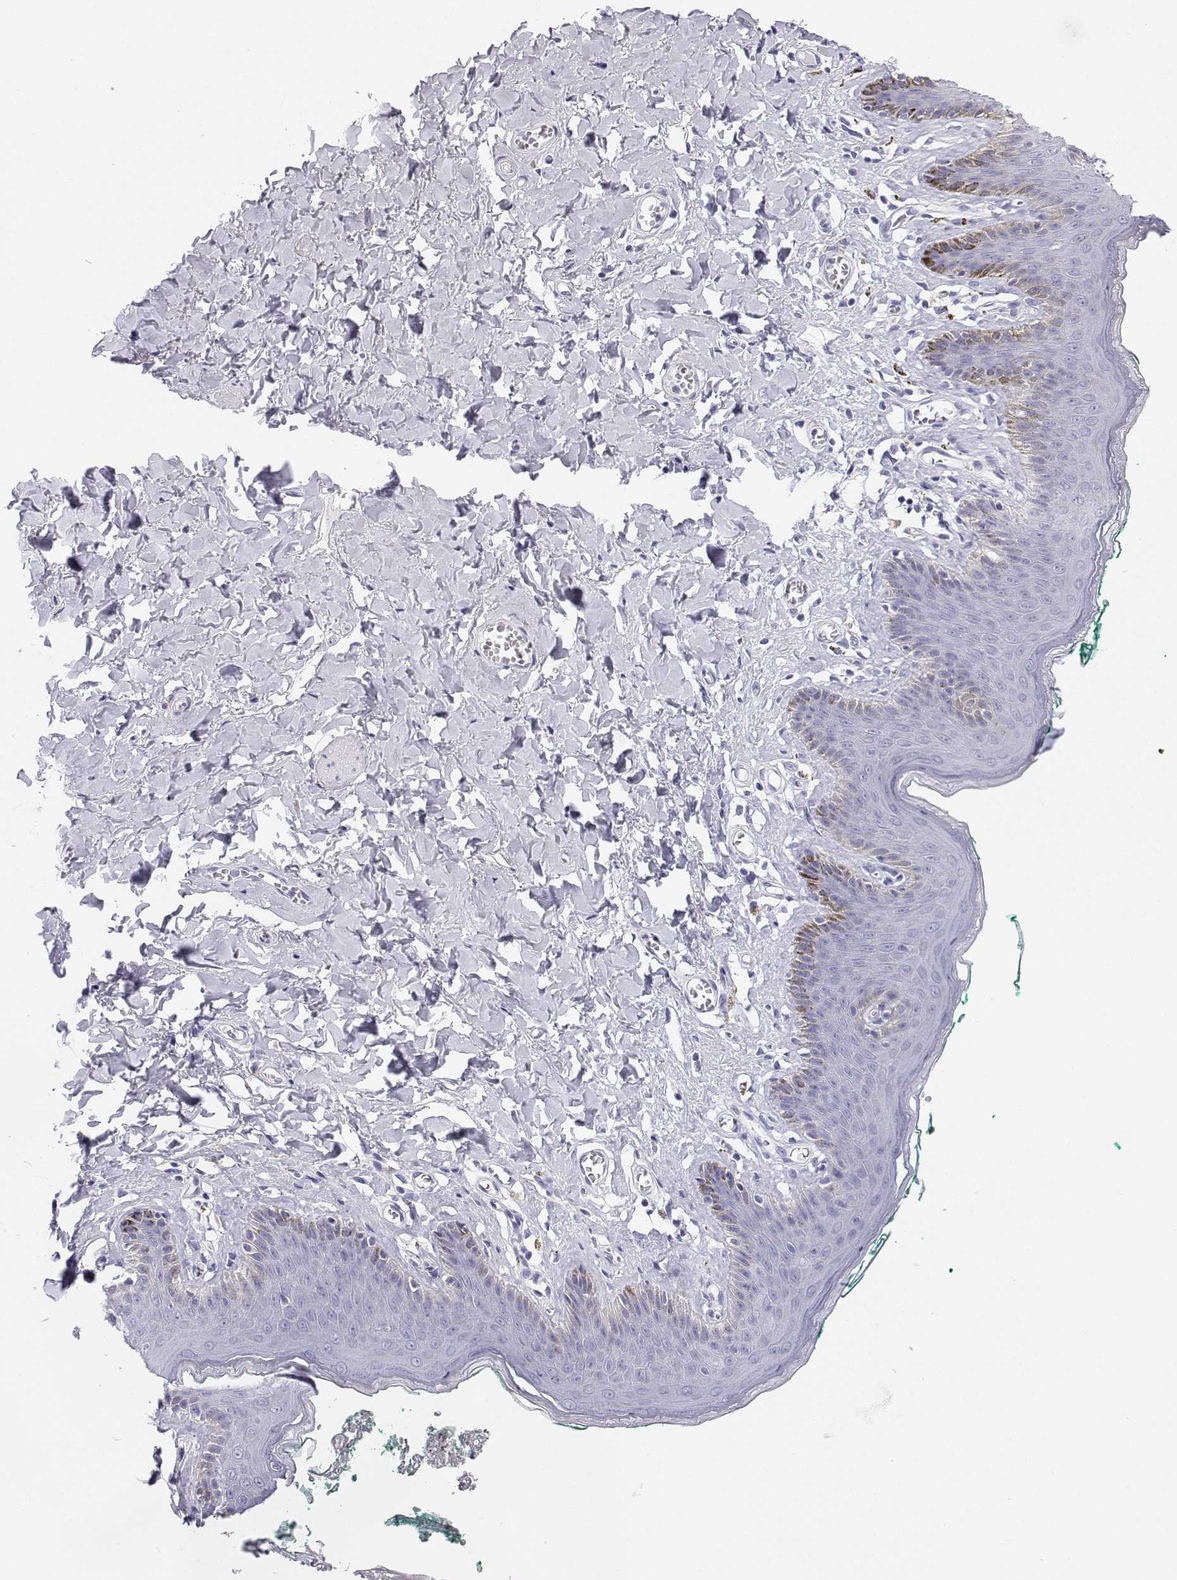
{"staining": {"intensity": "negative", "quantity": "none", "location": "none"}, "tissue": "skin", "cell_type": "Epidermal cells", "image_type": "normal", "snomed": [{"axis": "morphology", "description": "Normal tissue, NOS"}, {"axis": "topography", "description": "Vulva"}, {"axis": "topography", "description": "Peripheral nerve tissue"}], "caption": "The immunohistochemistry micrograph has no significant positivity in epidermal cells of skin. The staining is performed using DAB brown chromogen with nuclei counter-stained in using hematoxylin.", "gene": "BHMT", "patient": {"sex": "female", "age": 66}}